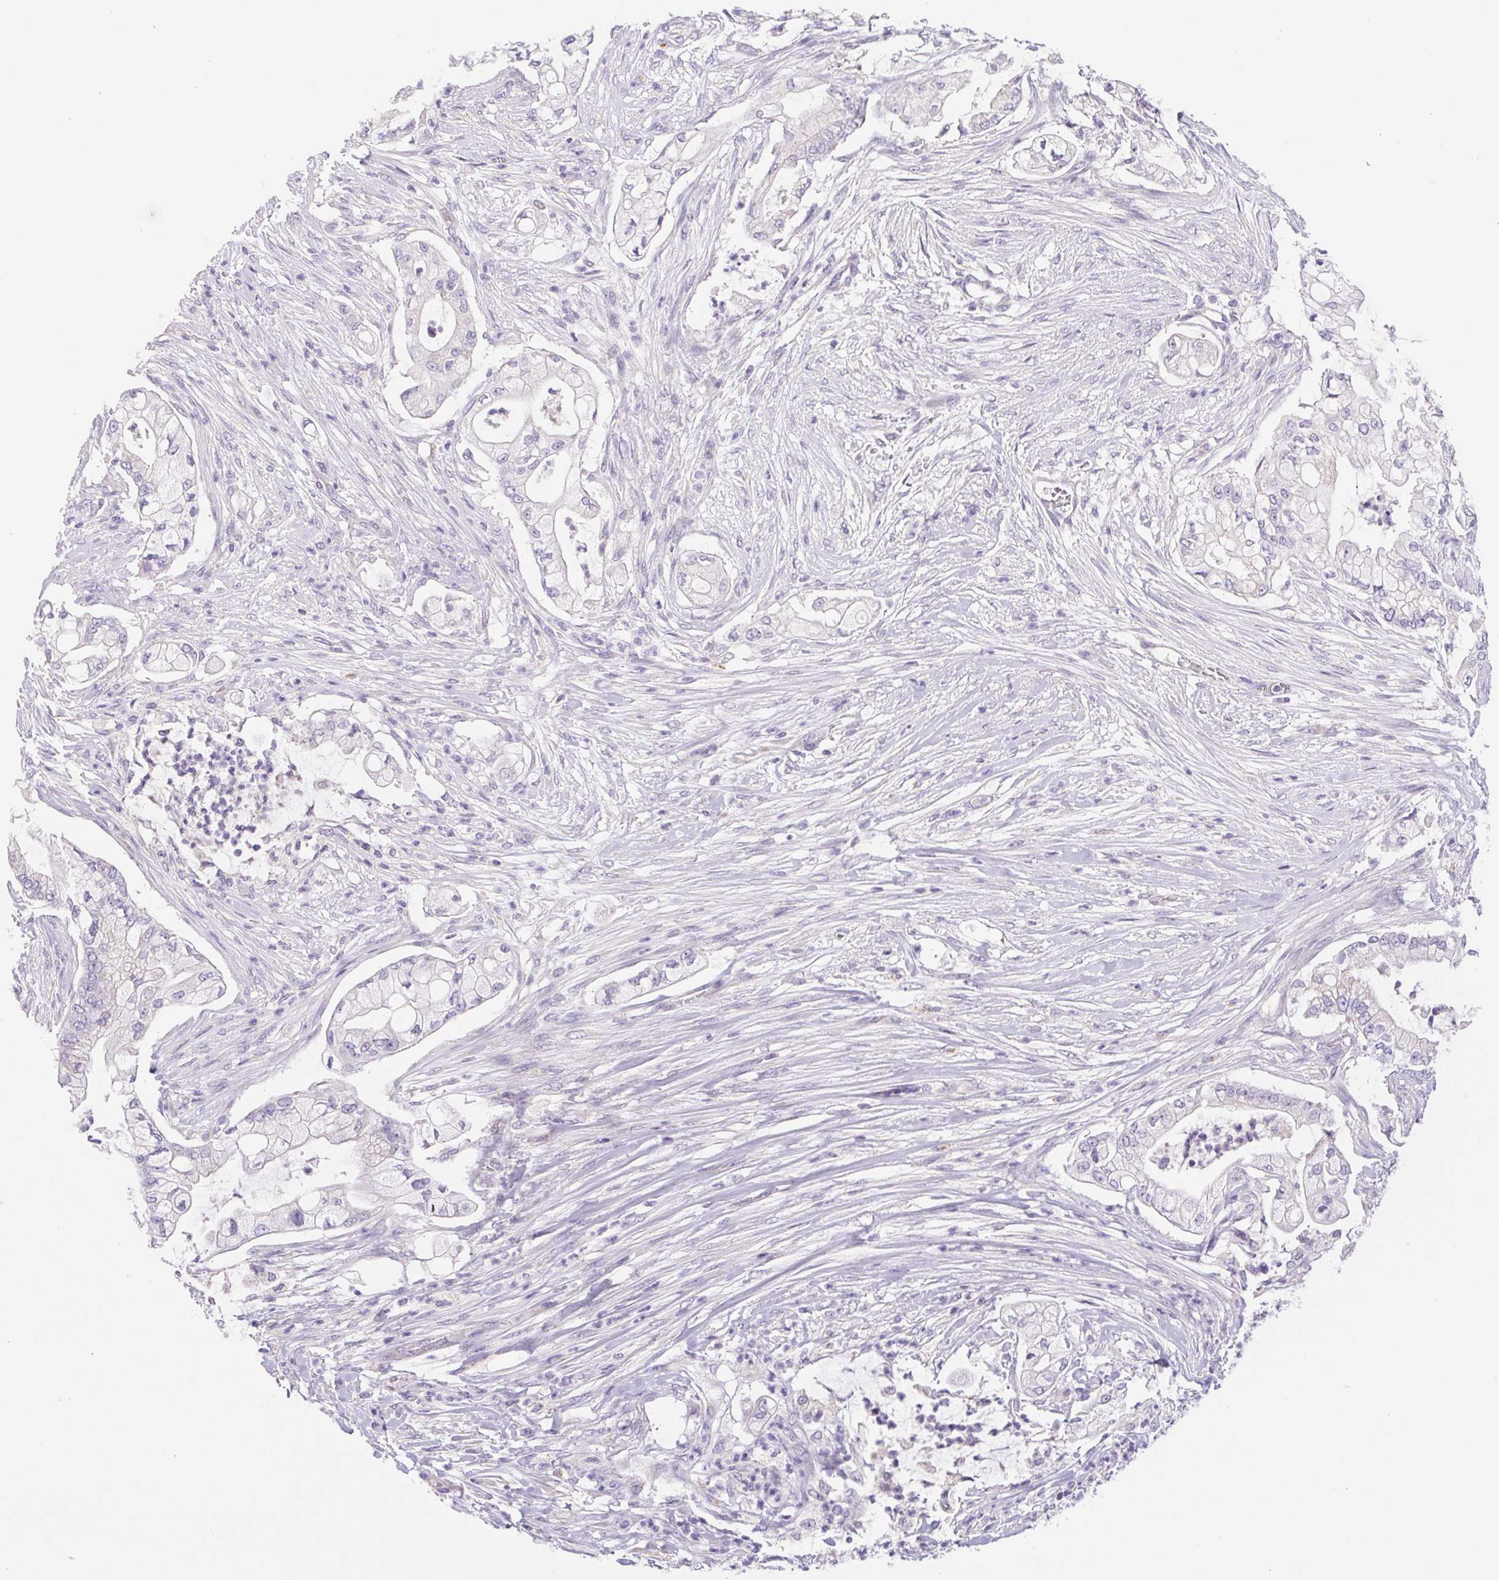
{"staining": {"intensity": "negative", "quantity": "none", "location": "none"}, "tissue": "pancreatic cancer", "cell_type": "Tumor cells", "image_type": "cancer", "snomed": [{"axis": "morphology", "description": "Adenocarcinoma, NOS"}, {"axis": "topography", "description": "Pancreas"}], "caption": "Tumor cells show no significant protein staining in pancreatic cancer. (Immunohistochemistry (ihc), brightfield microscopy, high magnification).", "gene": "FKBP6", "patient": {"sex": "female", "age": 69}}